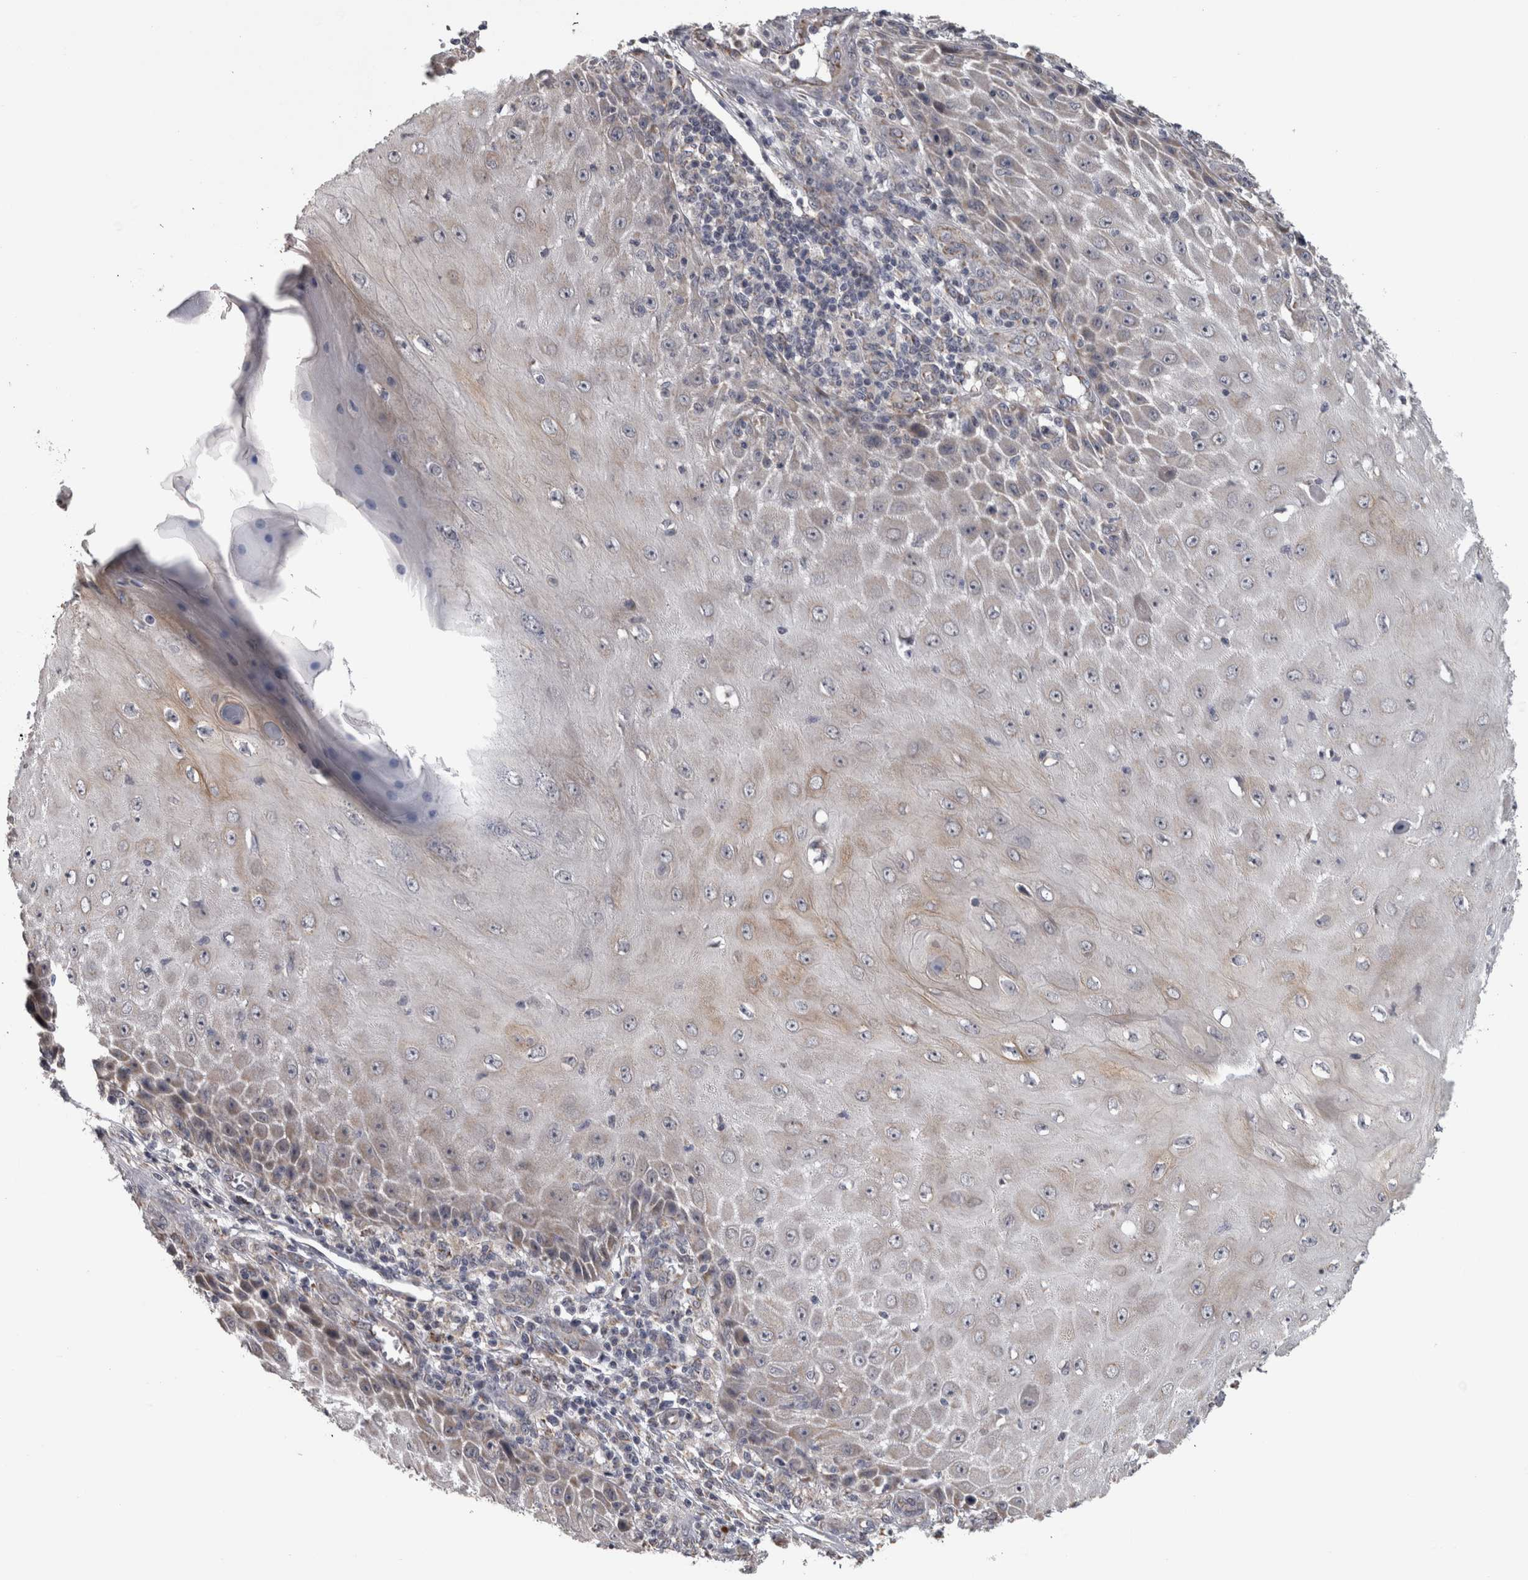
{"staining": {"intensity": "weak", "quantity": "25%-75%", "location": "cytoplasmic/membranous"}, "tissue": "skin cancer", "cell_type": "Tumor cells", "image_type": "cancer", "snomed": [{"axis": "morphology", "description": "Squamous cell carcinoma, NOS"}, {"axis": "topography", "description": "Skin"}], "caption": "Weak cytoplasmic/membranous expression is identified in about 25%-75% of tumor cells in squamous cell carcinoma (skin).", "gene": "DBT", "patient": {"sex": "female", "age": 73}}